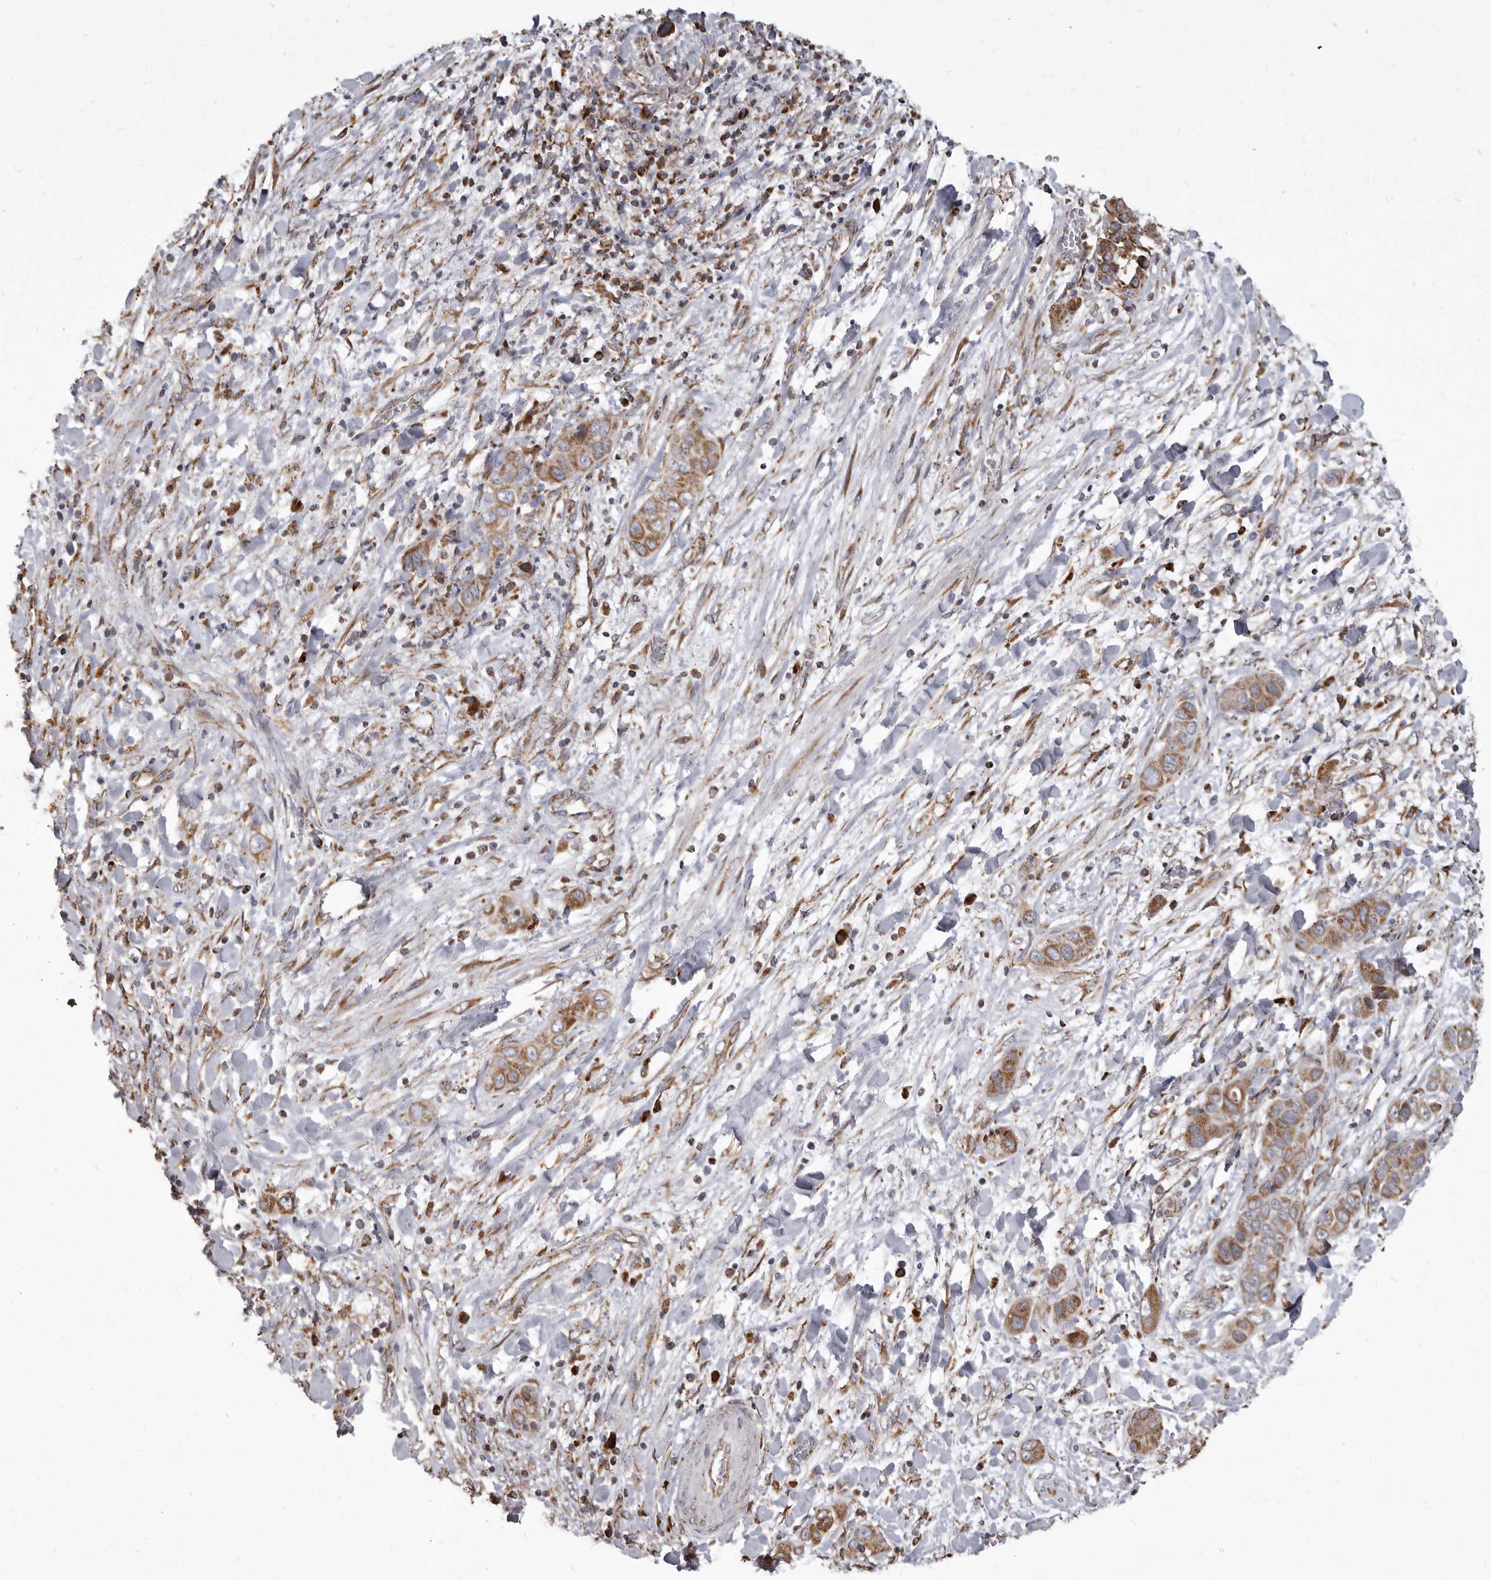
{"staining": {"intensity": "moderate", "quantity": ">75%", "location": "cytoplasmic/membranous"}, "tissue": "liver cancer", "cell_type": "Tumor cells", "image_type": "cancer", "snomed": [{"axis": "morphology", "description": "Cholangiocarcinoma"}, {"axis": "topography", "description": "Liver"}], "caption": "Immunohistochemical staining of liver cancer (cholangiocarcinoma) shows medium levels of moderate cytoplasmic/membranous positivity in approximately >75% of tumor cells. (DAB = brown stain, brightfield microscopy at high magnification).", "gene": "CDK5RAP3", "patient": {"sex": "female", "age": 52}}